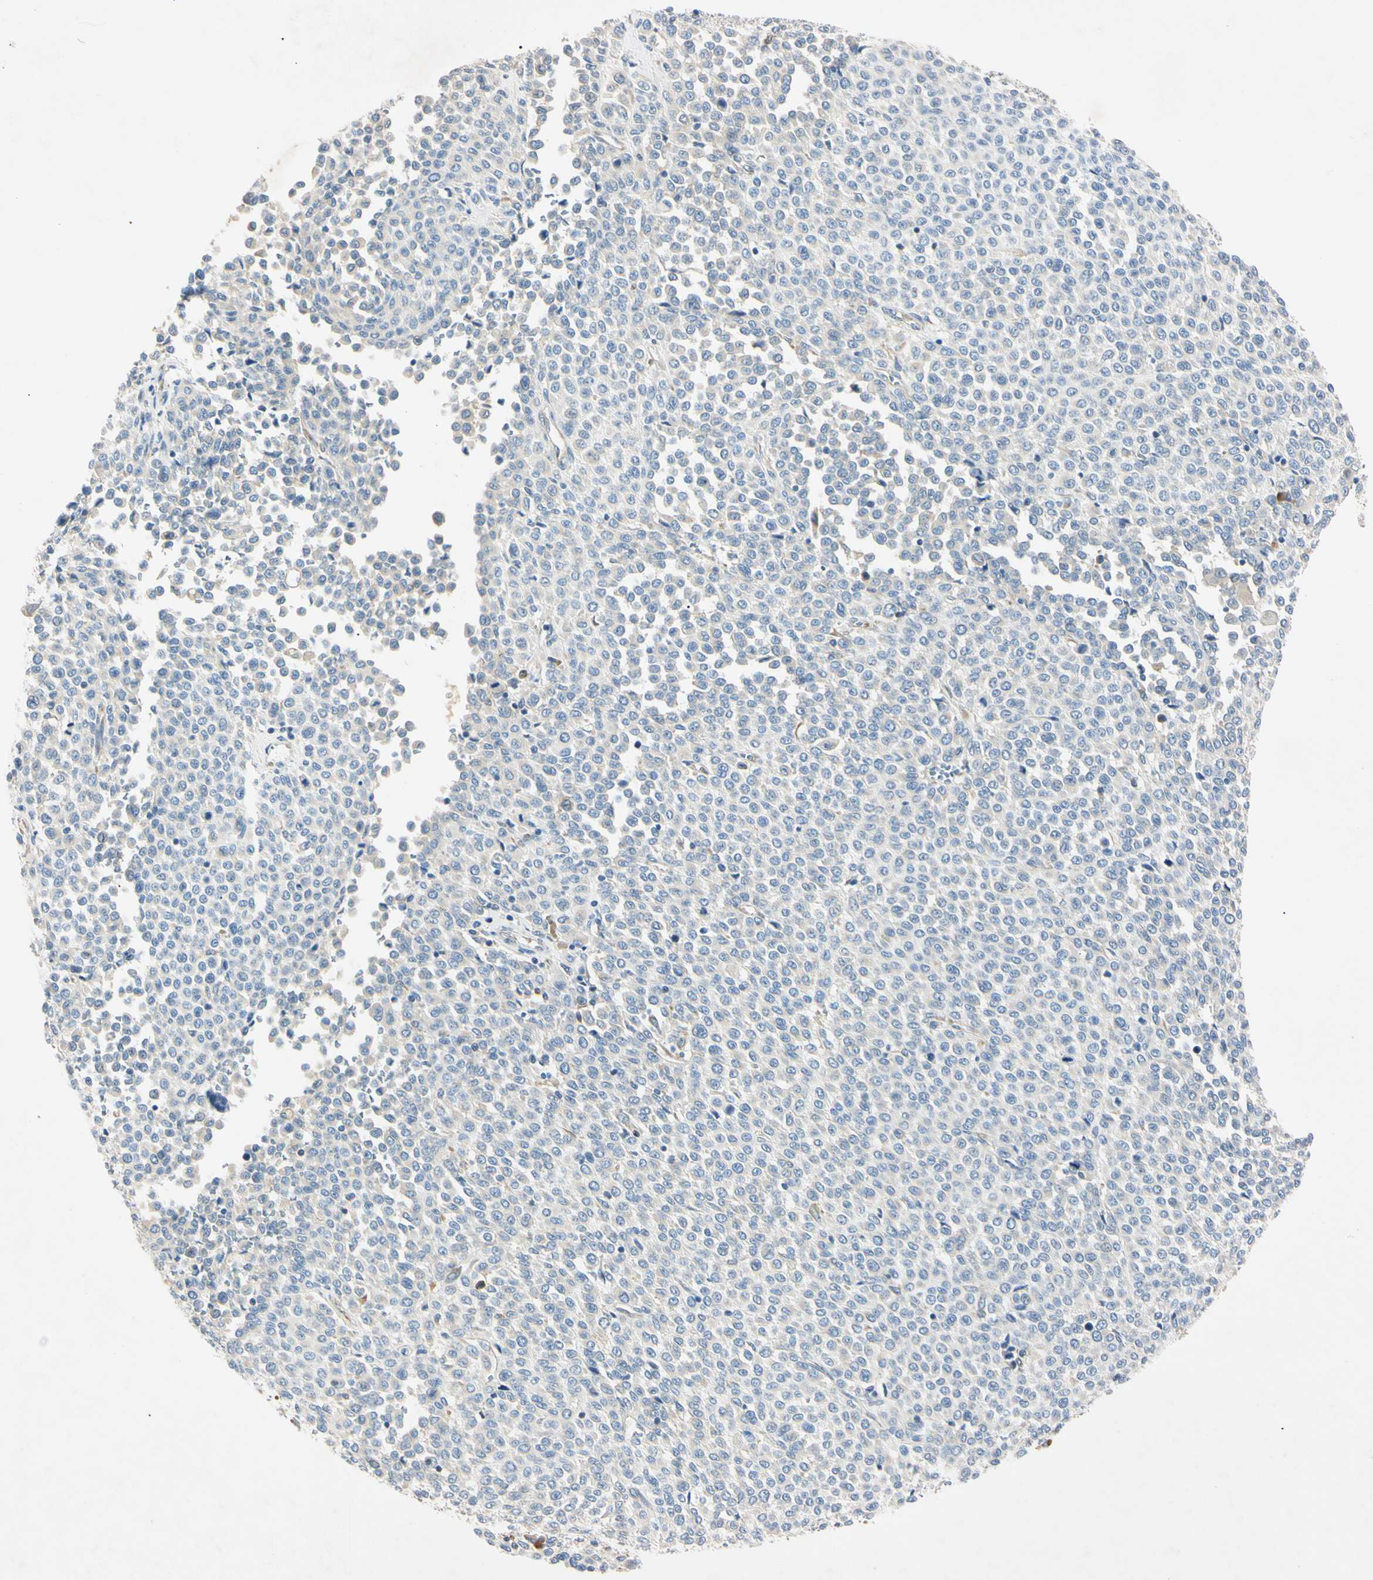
{"staining": {"intensity": "negative", "quantity": "none", "location": "none"}, "tissue": "melanoma", "cell_type": "Tumor cells", "image_type": "cancer", "snomed": [{"axis": "morphology", "description": "Malignant melanoma, Metastatic site"}, {"axis": "topography", "description": "Pancreas"}], "caption": "Immunohistochemistry micrograph of neoplastic tissue: malignant melanoma (metastatic site) stained with DAB (3,3'-diaminobenzidine) demonstrates no significant protein positivity in tumor cells.", "gene": "DNAJB12", "patient": {"sex": "female", "age": 30}}